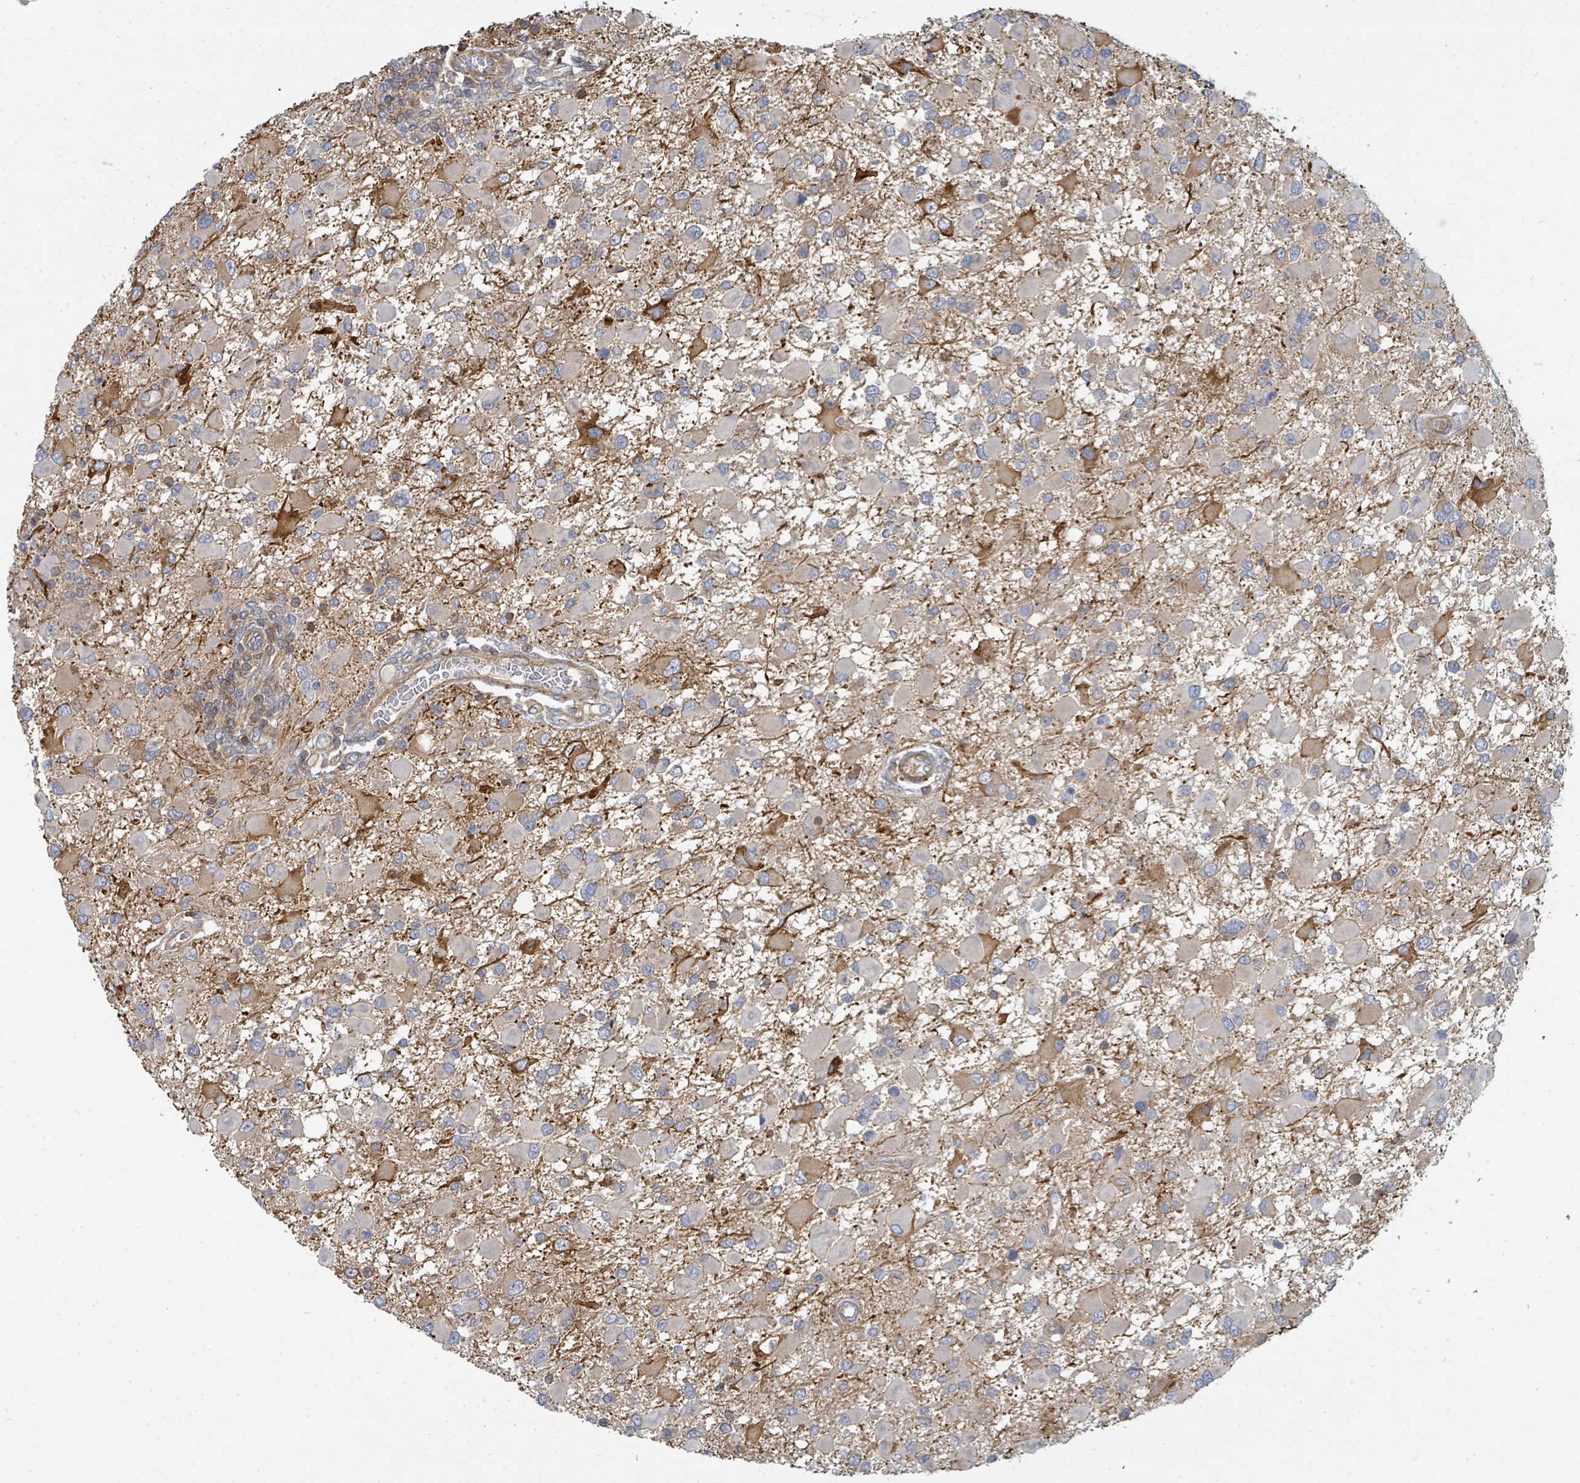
{"staining": {"intensity": "moderate", "quantity": "<25%", "location": "cytoplasmic/membranous"}, "tissue": "glioma", "cell_type": "Tumor cells", "image_type": "cancer", "snomed": [{"axis": "morphology", "description": "Glioma, malignant, High grade"}, {"axis": "topography", "description": "Brain"}], "caption": "A brown stain shows moderate cytoplasmic/membranous expression of a protein in human malignant high-grade glioma tumor cells.", "gene": "BOLA2B", "patient": {"sex": "male", "age": 53}}